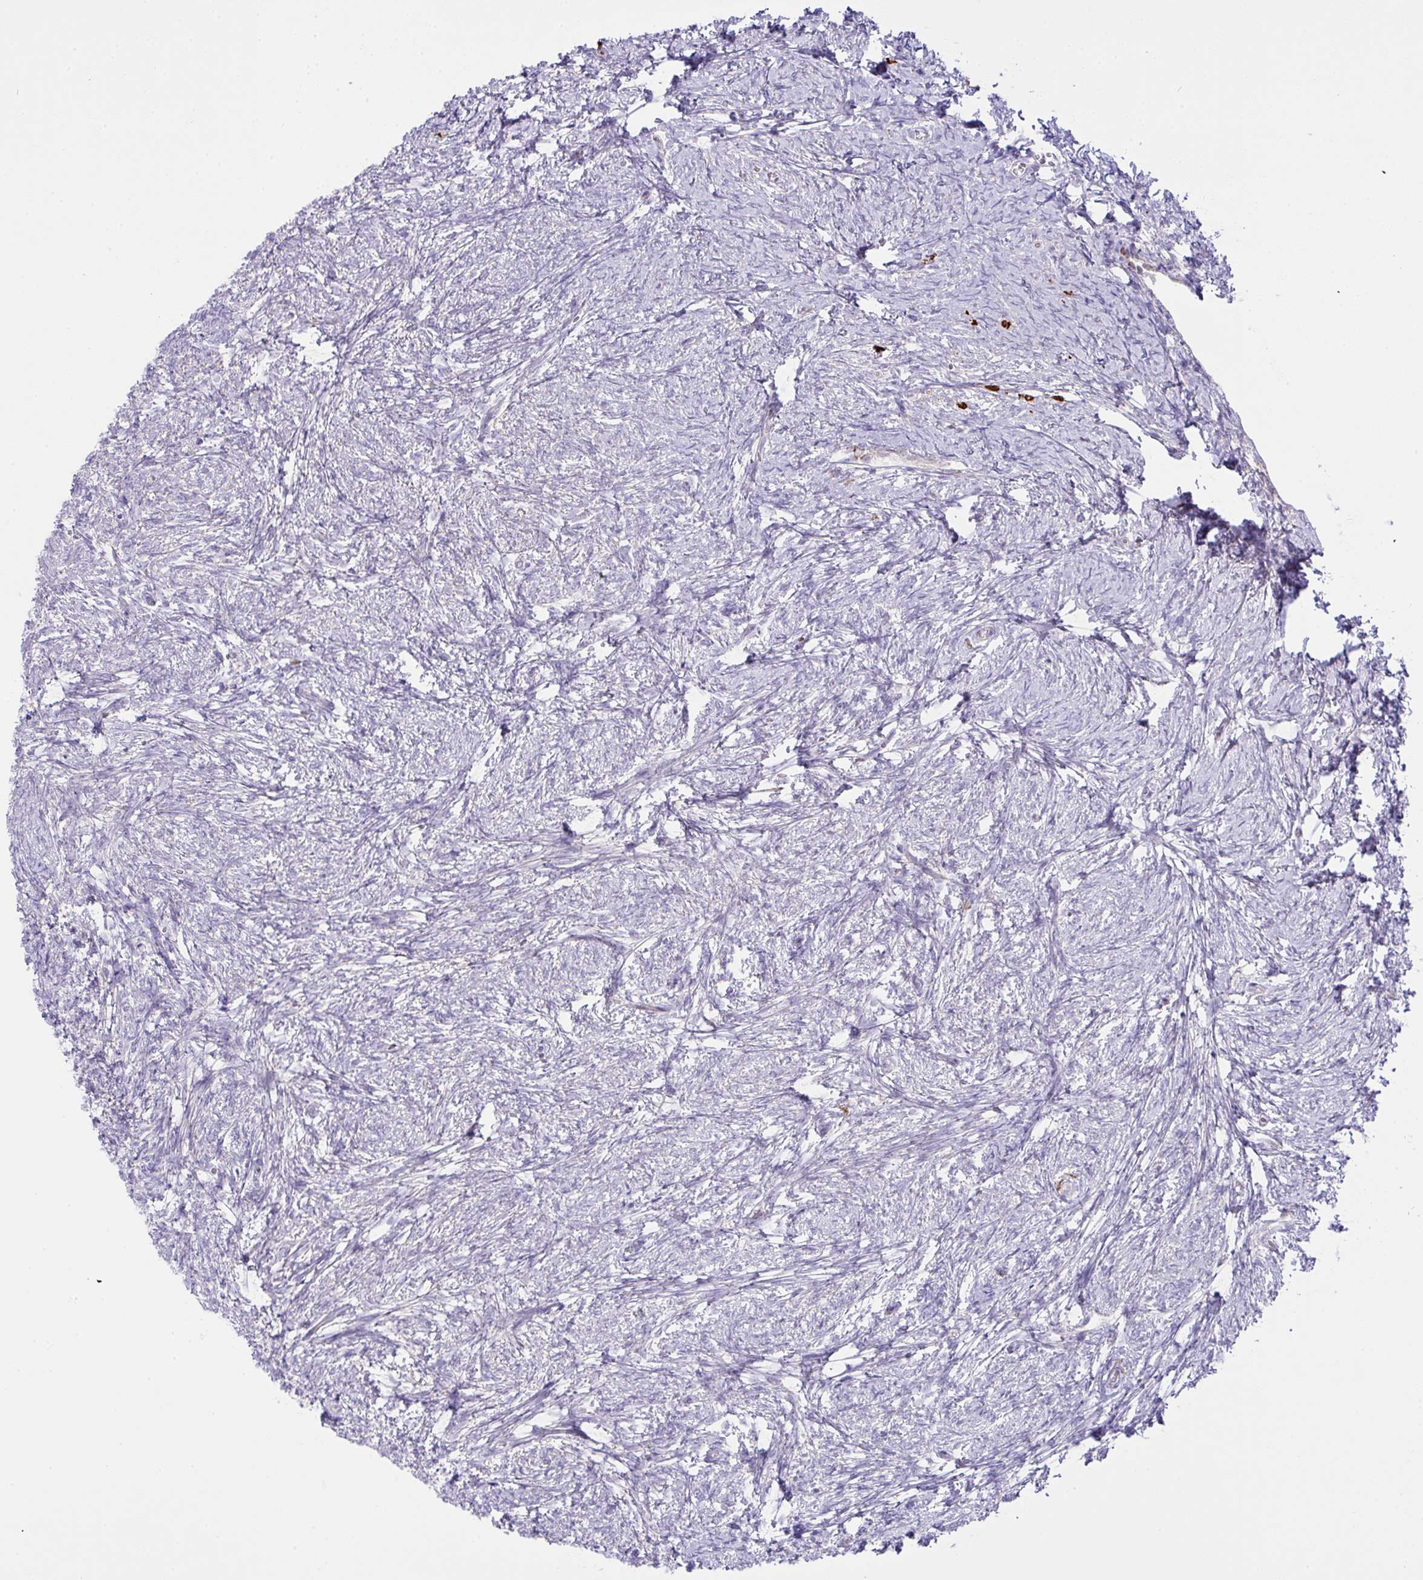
{"staining": {"intensity": "moderate", "quantity": ">75%", "location": "cytoplasmic/membranous"}, "tissue": "ovary", "cell_type": "Follicle cells", "image_type": "normal", "snomed": [{"axis": "morphology", "description": "Normal tissue, NOS"}, {"axis": "topography", "description": "Ovary"}], "caption": "This is an image of immunohistochemistry staining of unremarkable ovary, which shows moderate expression in the cytoplasmic/membranous of follicle cells.", "gene": "CHDH", "patient": {"sex": "female", "age": 41}}